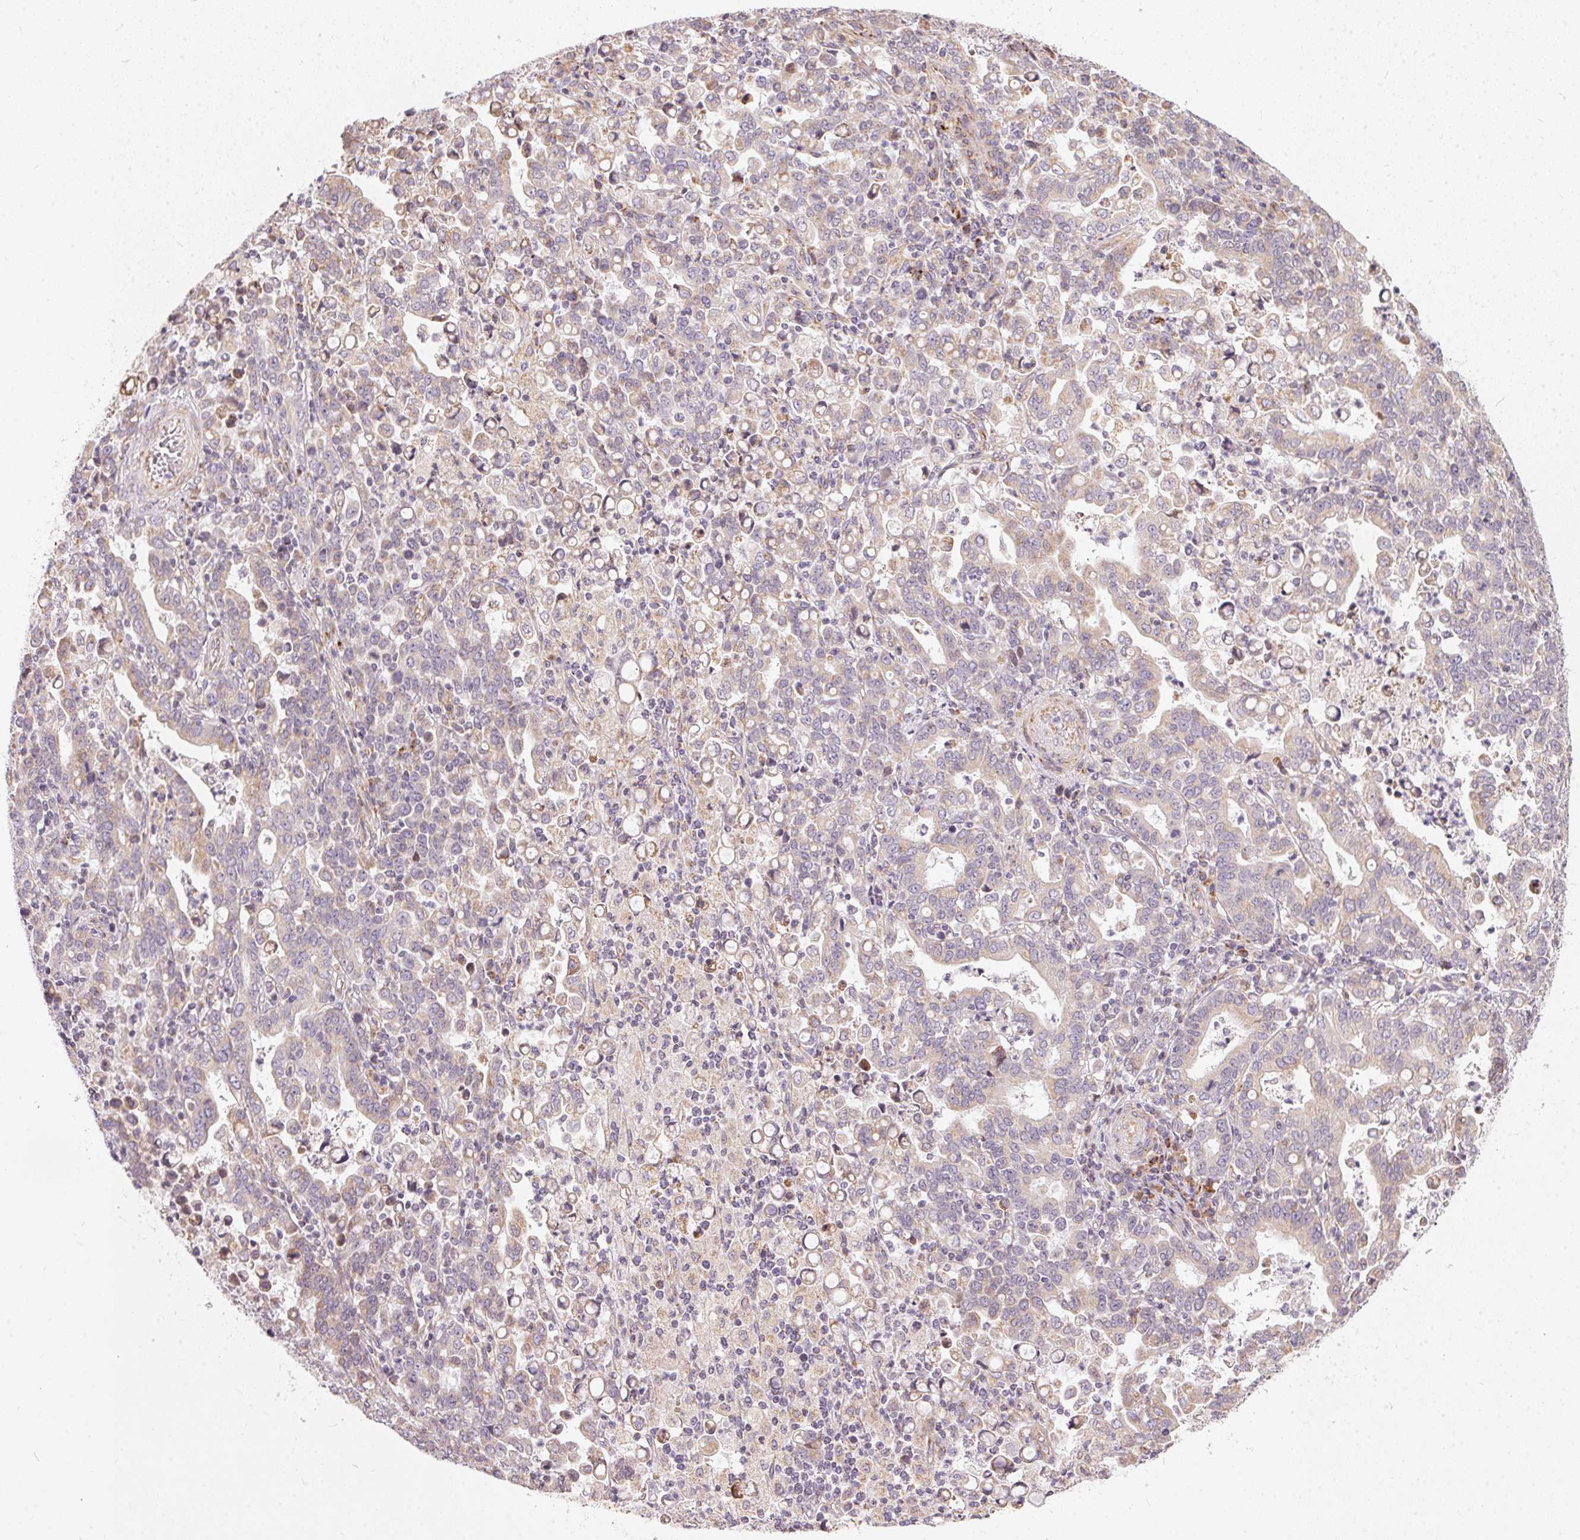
{"staining": {"intensity": "negative", "quantity": "none", "location": "none"}, "tissue": "stomach cancer", "cell_type": "Tumor cells", "image_type": "cancer", "snomed": [{"axis": "morphology", "description": "Adenocarcinoma, NOS"}, {"axis": "topography", "description": "Stomach, upper"}], "caption": "Human stomach adenocarcinoma stained for a protein using immunohistochemistry reveals no positivity in tumor cells.", "gene": "VWA5B2", "patient": {"sex": "male", "age": 69}}